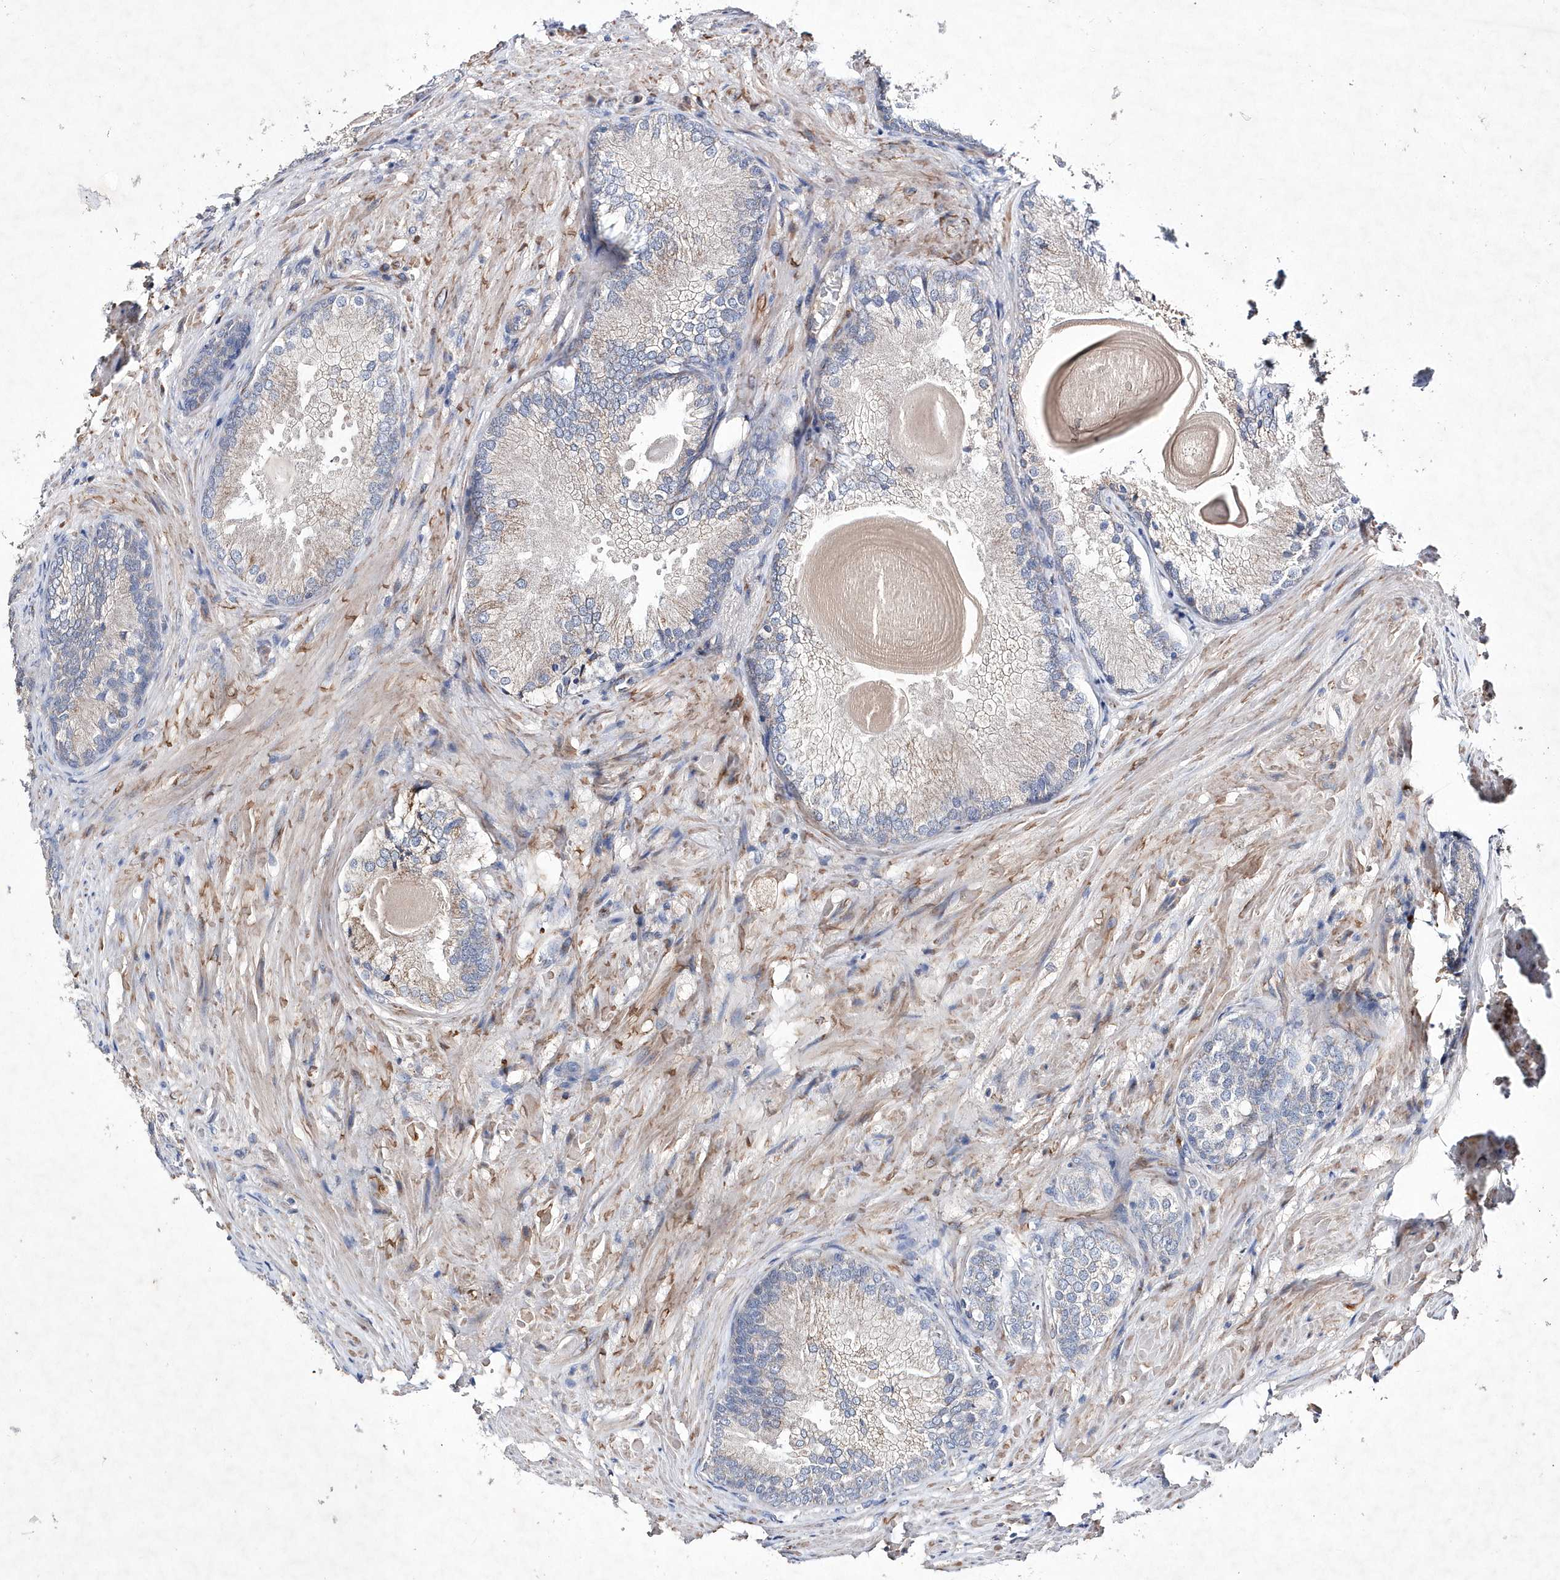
{"staining": {"intensity": "moderate", "quantity": "25%-75%", "location": "cytoplasmic/membranous"}, "tissue": "prostate cancer", "cell_type": "Tumor cells", "image_type": "cancer", "snomed": [{"axis": "morphology", "description": "Adenocarcinoma, High grade"}, {"axis": "topography", "description": "Prostate"}], "caption": "Protein analysis of prostate cancer (adenocarcinoma (high-grade)) tissue shows moderate cytoplasmic/membranous expression in approximately 25%-75% of tumor cells. (IHC, brightfield microscopy, high magnification).", "gene": "METTL8", "patient": {"sex": "male", "age": 66}}